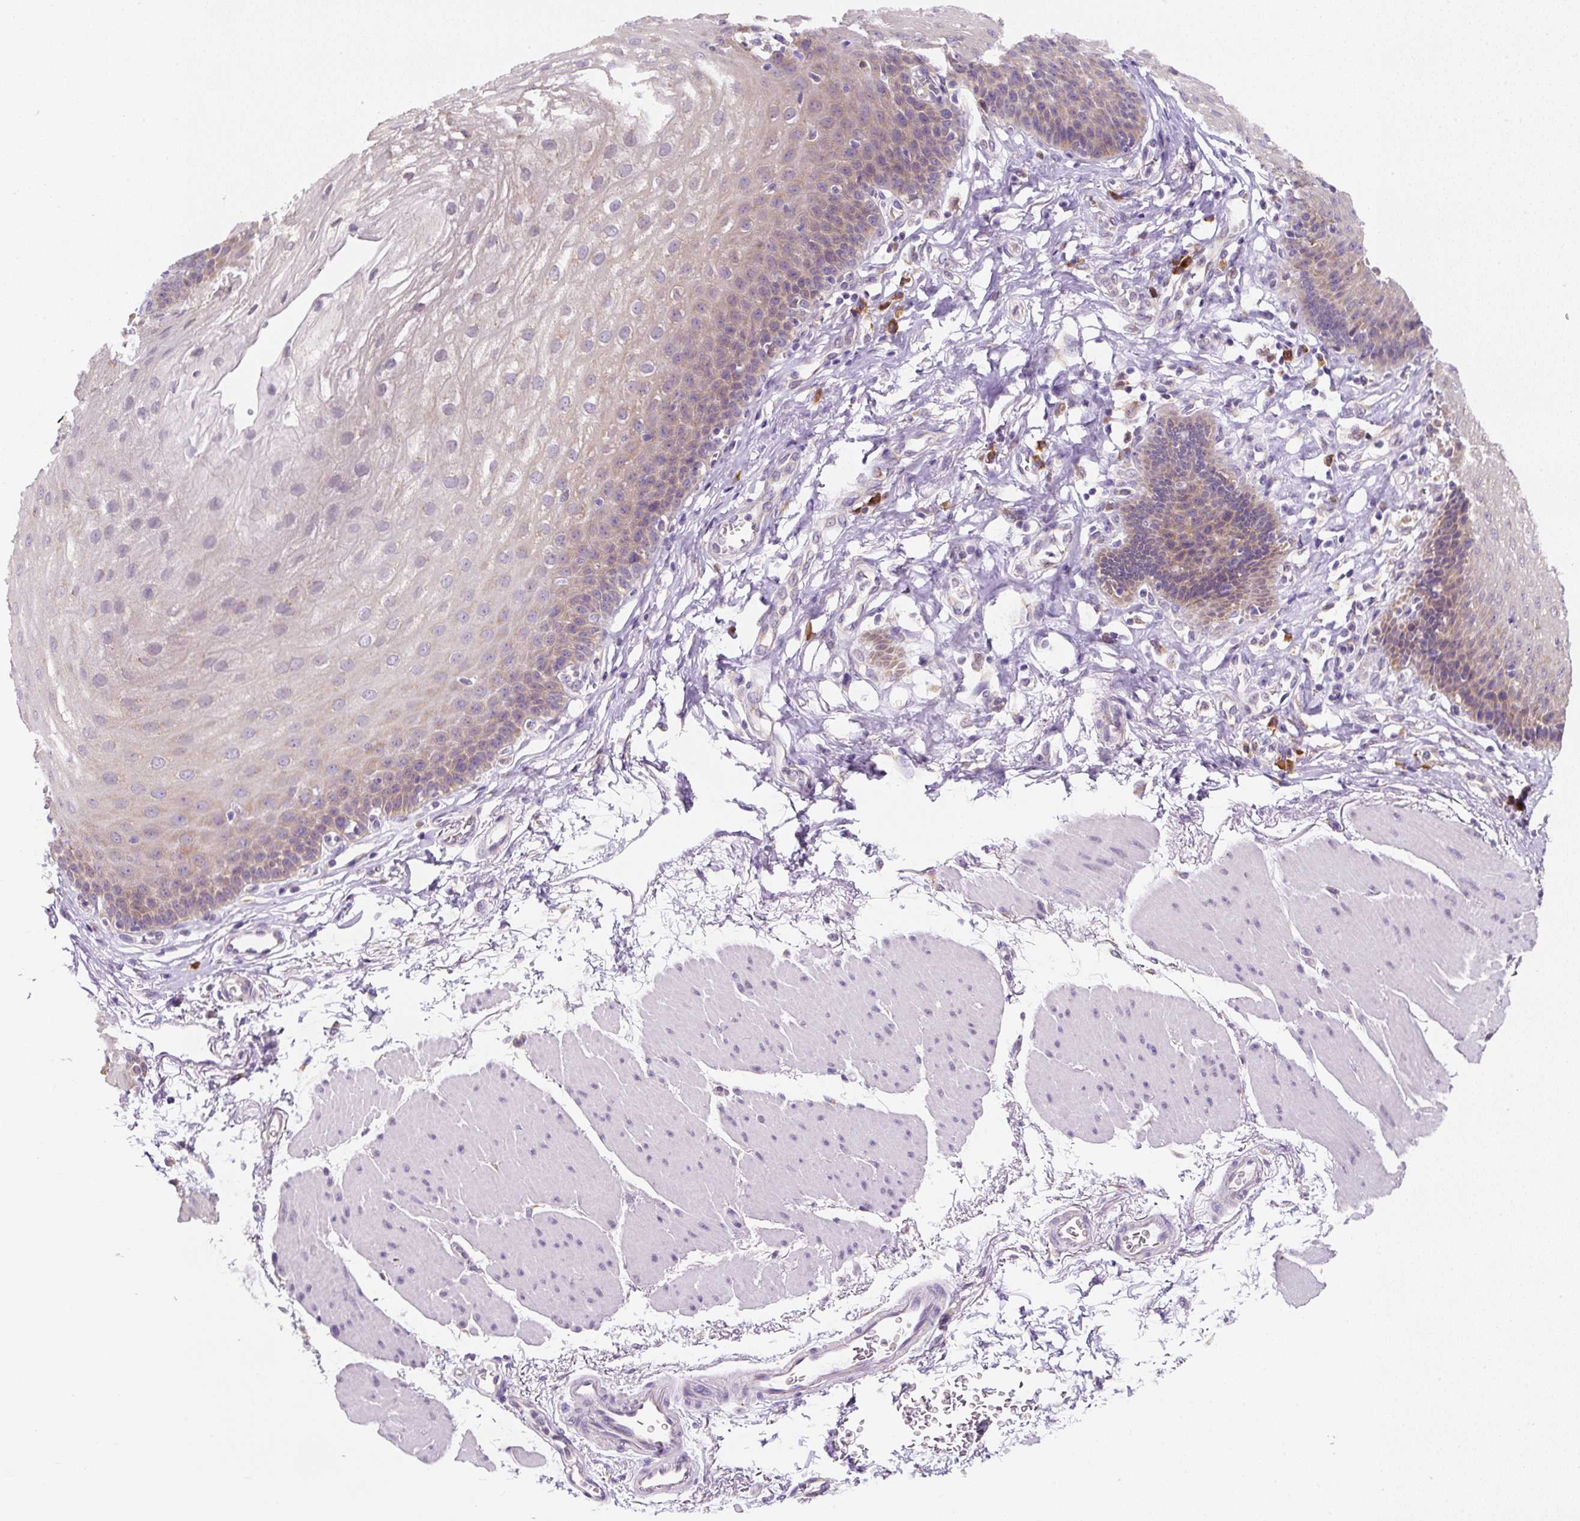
{"staining": {"intensity": "weak", "quantity": "25%-75%", "location": "cytoplasmic/membranous"}, "tissue": "esophagus", "cell_type": "Squamous epithelial cells", "image_type": "normal", "snomed": [{"axis": "morphology", "description": "Normal tissue, NOS"}, {"axis": "topography", "description": "Esophagus"}], "caption": "A brown stain labels weak cytoplasmic/membranous expression of a protein in squamous epithelial cells of unremarkable esophagus.", "gene": "DDOST", "patient": {"sex": "female", "age": 81}}